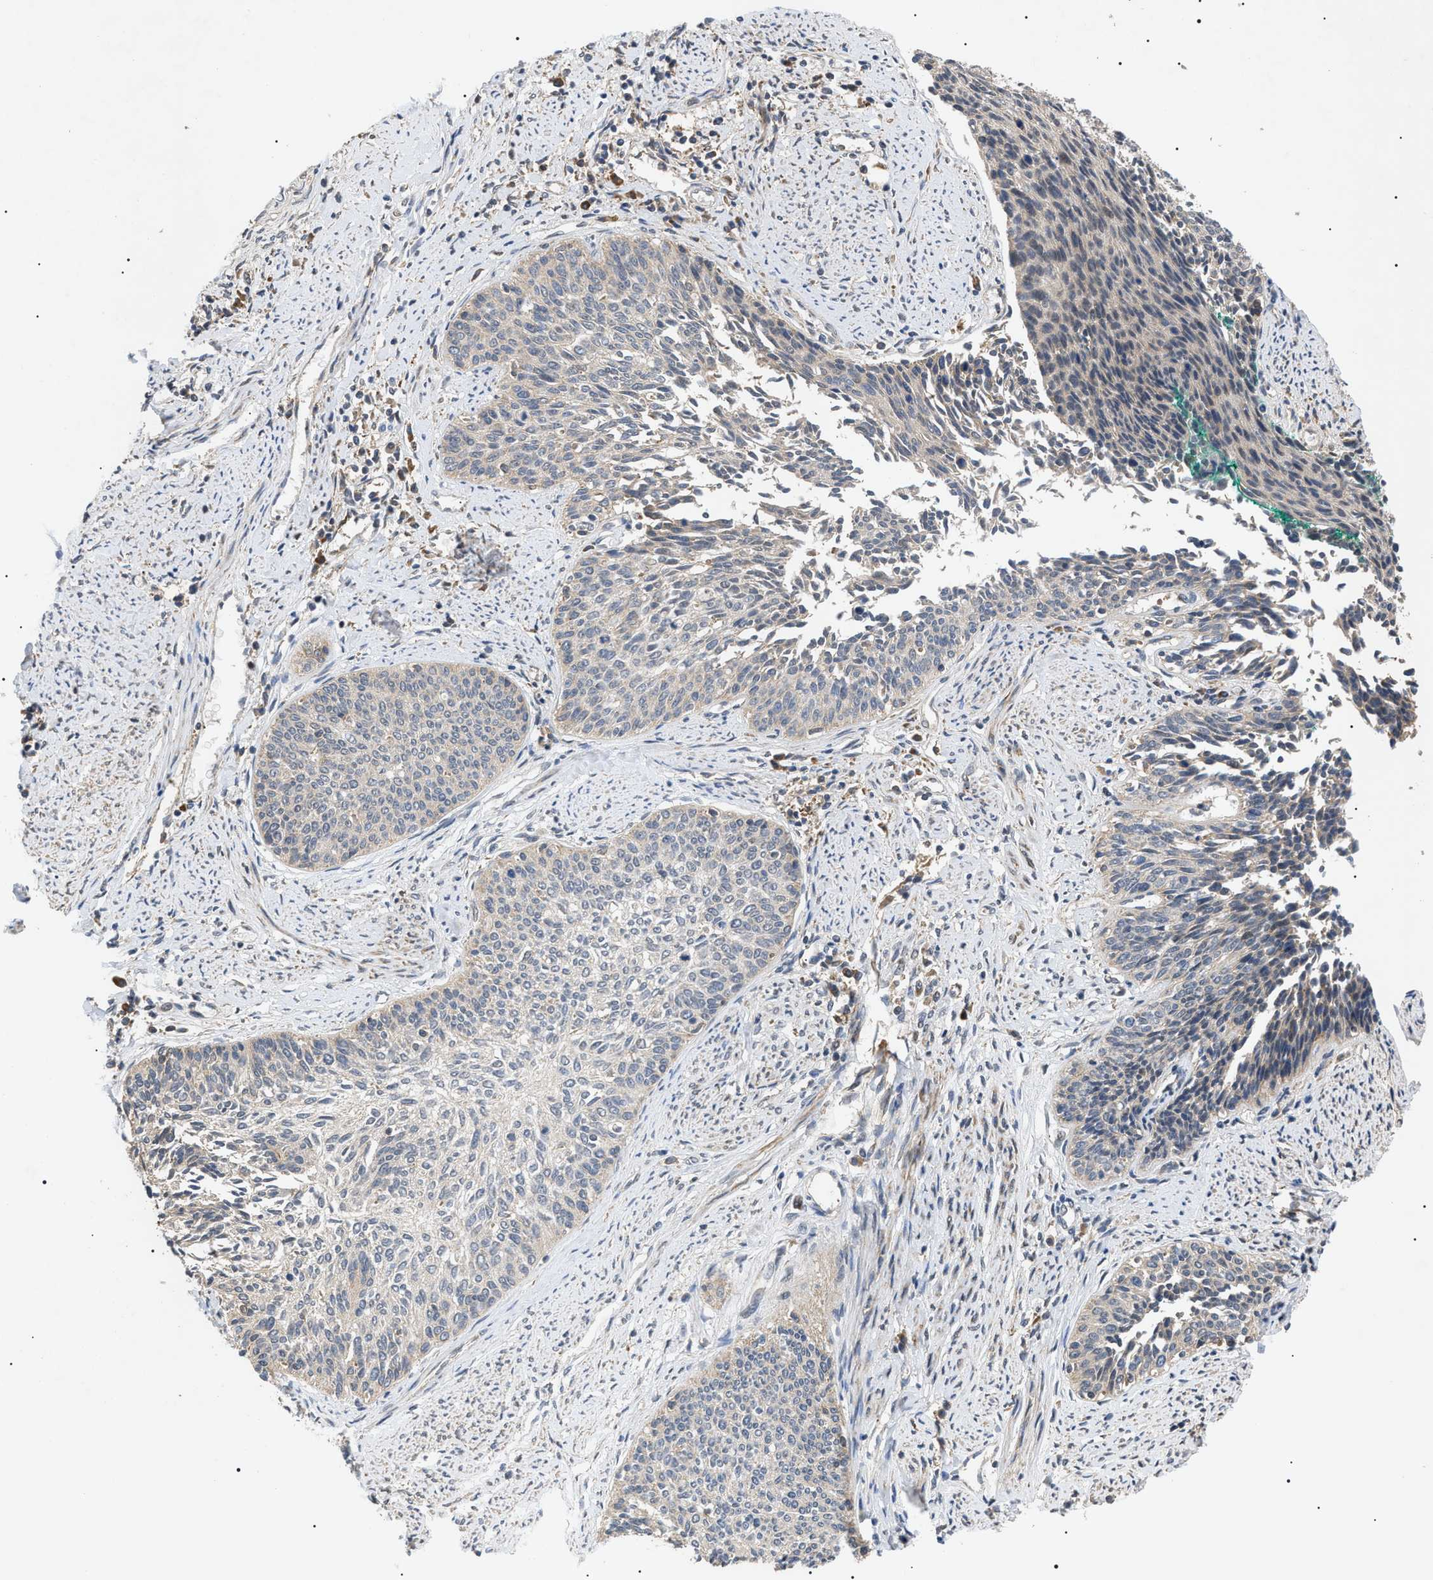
{"staining": {"intensity": "negative", "quantity": "none", "location": "none"}, "tissue": "cervical cancer", "cell_type": "Tumor cells", "image_type": "cancer", "snomed": [{"axis": "morphology", "description": "Squamous cell carcinoma, NOS"}, {"axis": "topography", "description": "Cervix"}], "caption": "Immunohistochemical staining of cervical squamous cell carcinoma reveals no significant positivity in tumor cells.", "gene": "ASTL", "patient": {"sex": "female", "age": 55}}